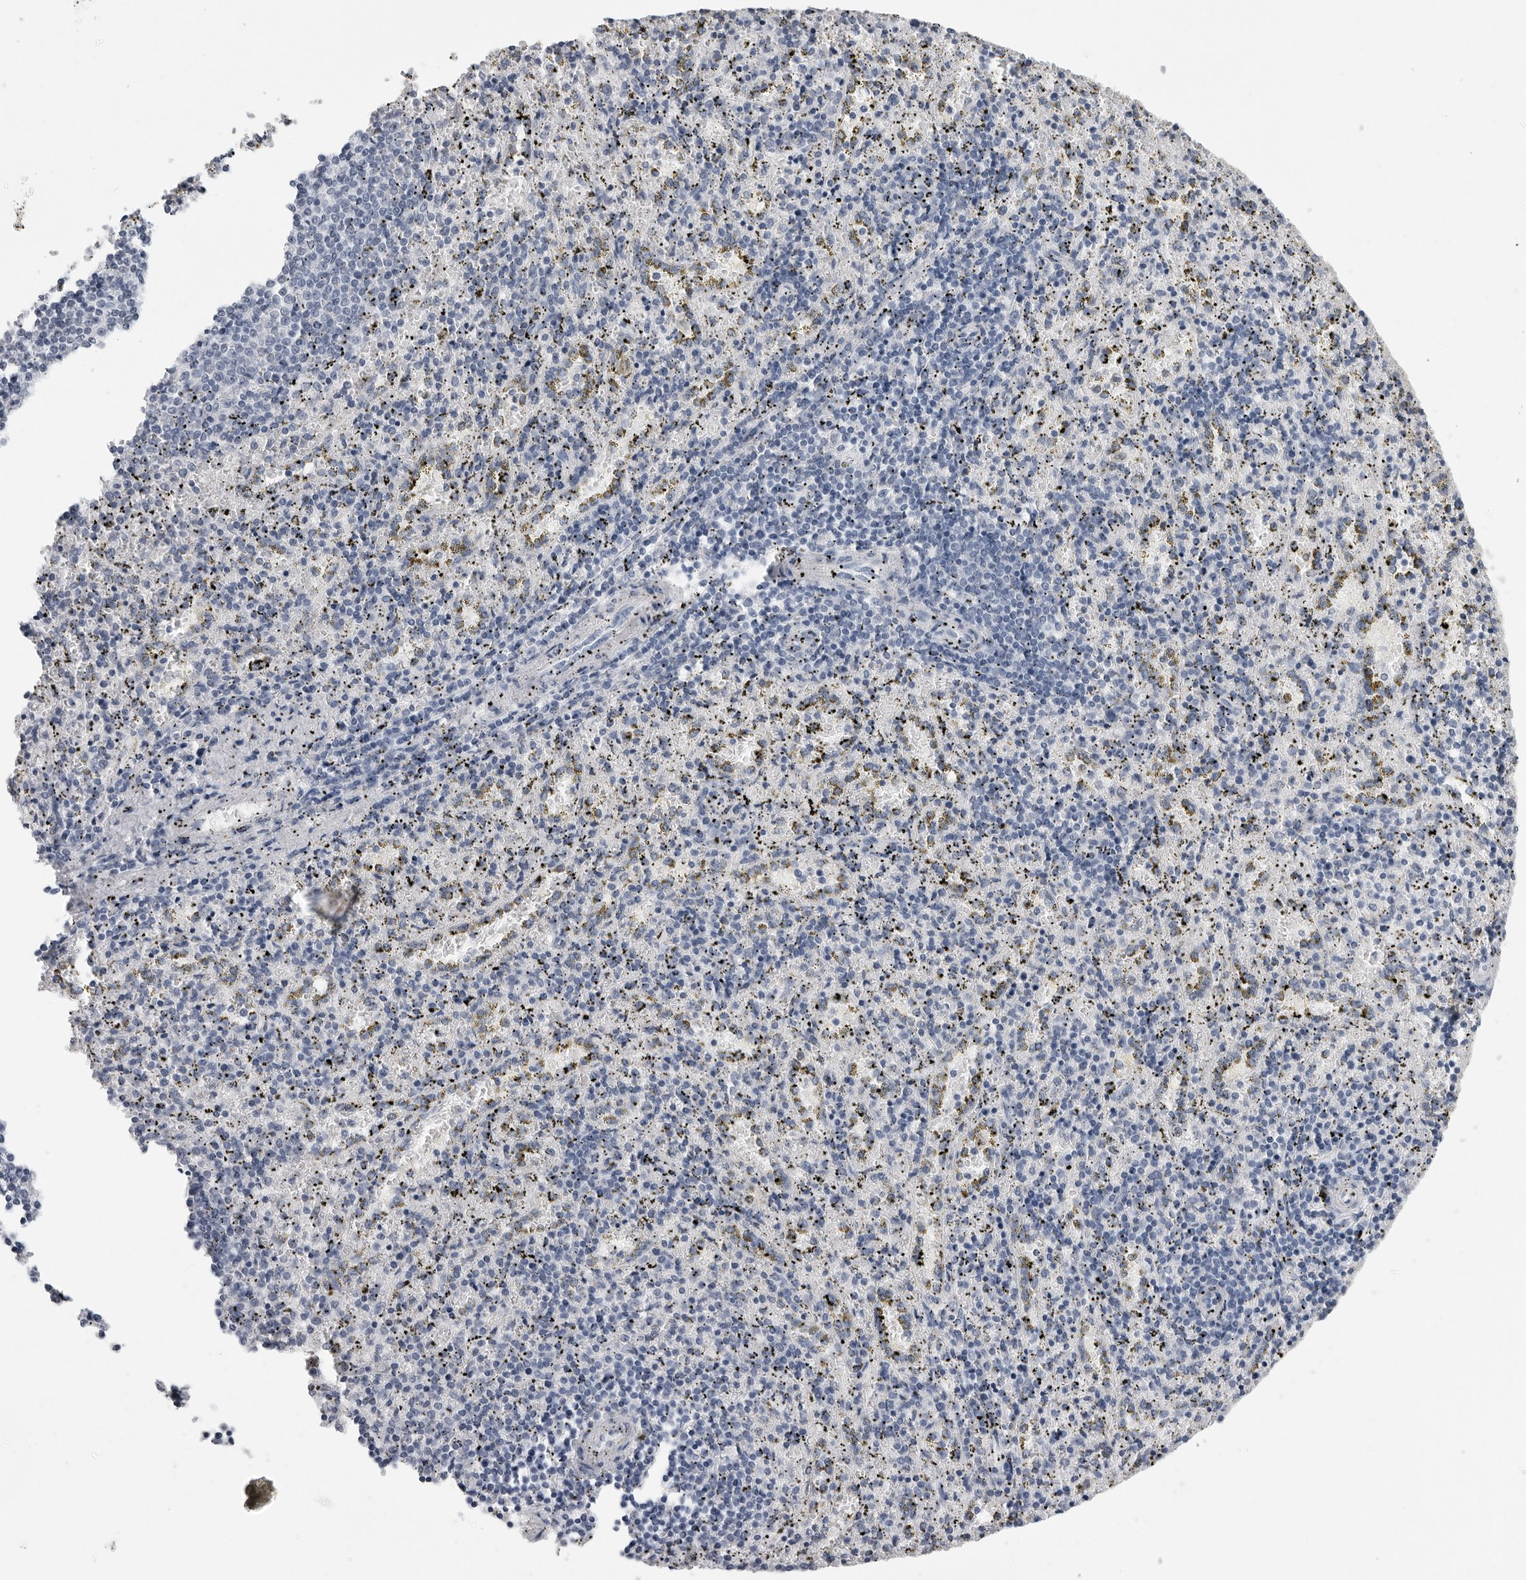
{"staining": {"intensity": "negative", "quantity": "none", "location": "none"}, "tissue": "spleen", "cell_type": "Cells in red pulp", "image_type": "normal", "snomed": [{"axis": "morphology", "description": "Normal tissue, NOS"}, {"axis": "topography", "description": "Spleen"}], "caption": "DAB (3,3'-diaminobenzidine) immunohistochemical staining of normal spleen shows no significant expression in cells in red pulp.", "gene": "SERPINF2", "patient": {"sex": "male", "age": 11}}